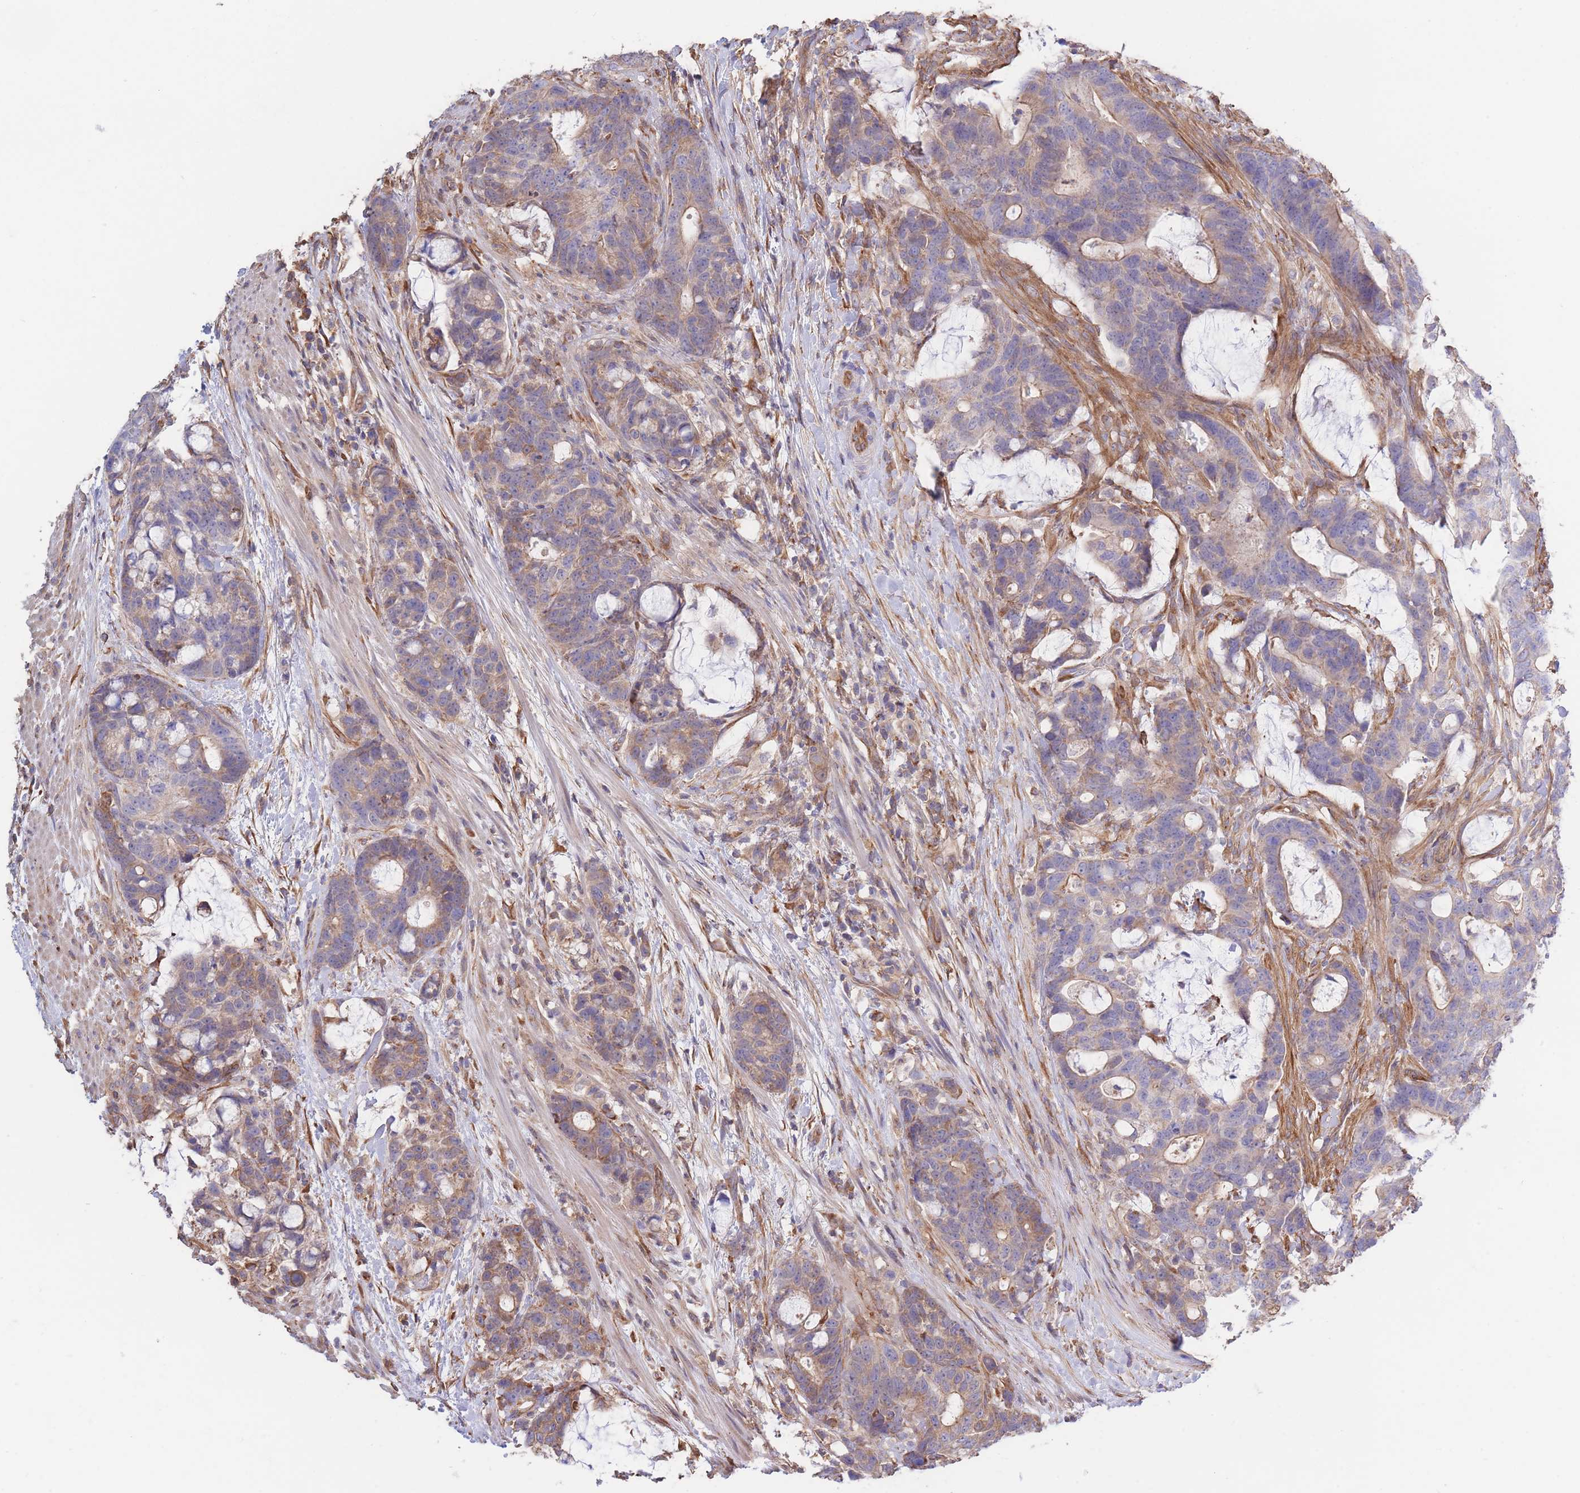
{"staining": {"intensity": "moderate", "quantity": "25%-75%", "location": "cytoplasmic/membranous"}, "tissue": "colorectal cancer", "cell_type": "Tumor cells", "image_type": "cancer", "snomed": [{"axis": "morphology", "description": "Adenocarcinoma, NOS"}, {"axis": "topography", "description": "Colon"}], "caption": "Immunohistochemical staining of colorectal cancer demonstrates medium levels of moderate cytoplasmic/membranous expression in approximately 25%-75% of tumor cells.", "gene": "LRRN4CL", "patient": {"sex": "female", "age": 82}}